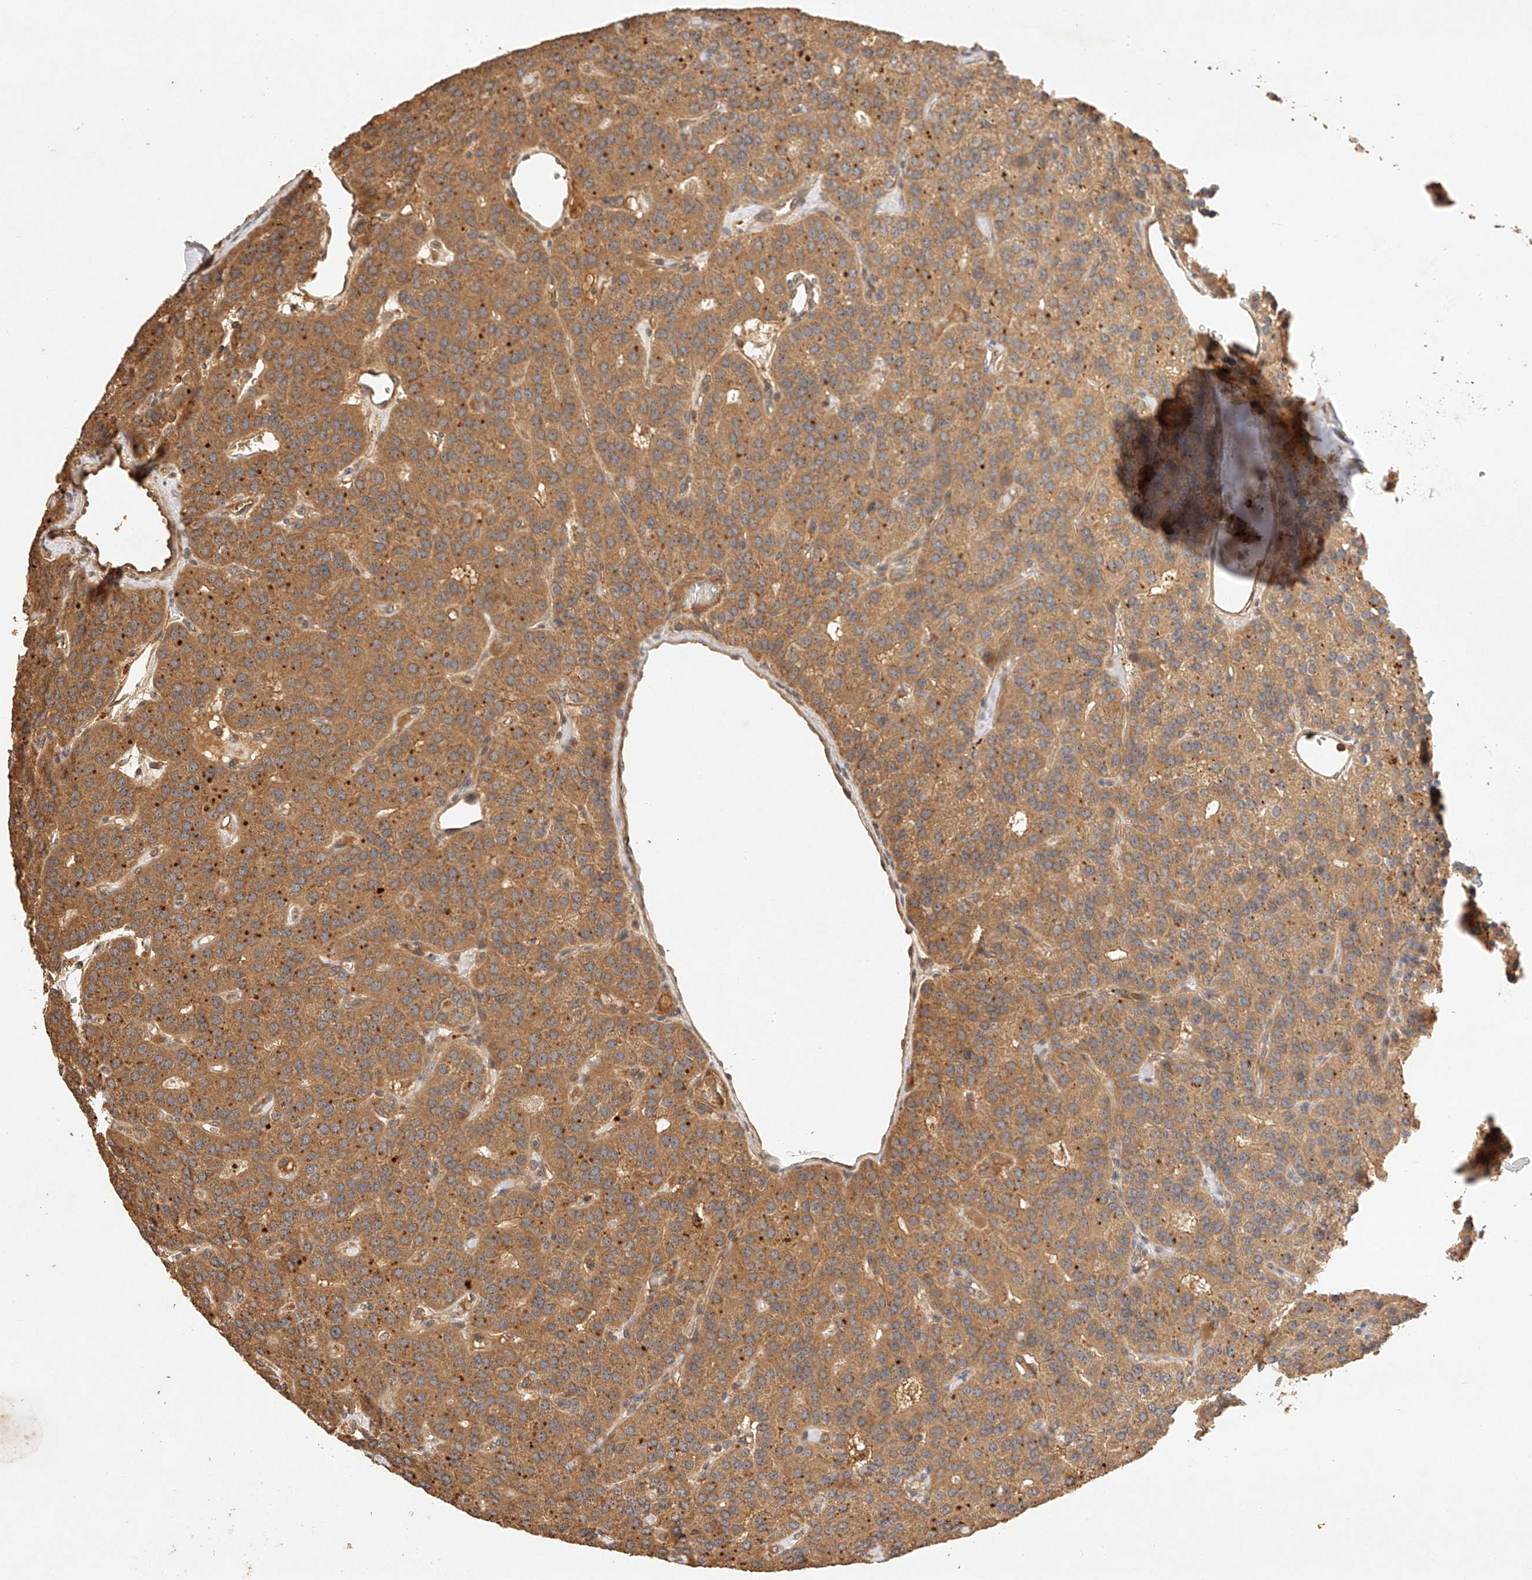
{"staining": {"intensity": "moderate", "quantity": ">75%", "location": "cytoplasmic/membranous,nuclear"}, "tissue": "parathyroid gland", "cell_type": "Glandular cells", "image_type": "normal", "snomed": [{"axis": "morphology", "description": "Normal tissue, NOS"}, {"axis": "morphology", "description": "Adenoma, NOS"}, {"axis": "topography", "description": "Parathyroid gland"}], "caption": "High-magnification brightfield microscopy of unremarkable parathyroid gland stained with DAB (3,3'-diaminobenzidine) (brown) and counterstained with hematoxylin (blue). glandular cells exhibit moderate cytoplasmic/membranous,nuclear positivity is identified in approximately>75% of cells.", "gene": "NSMAF", "patient": {"sex": "female", "age": 86}}